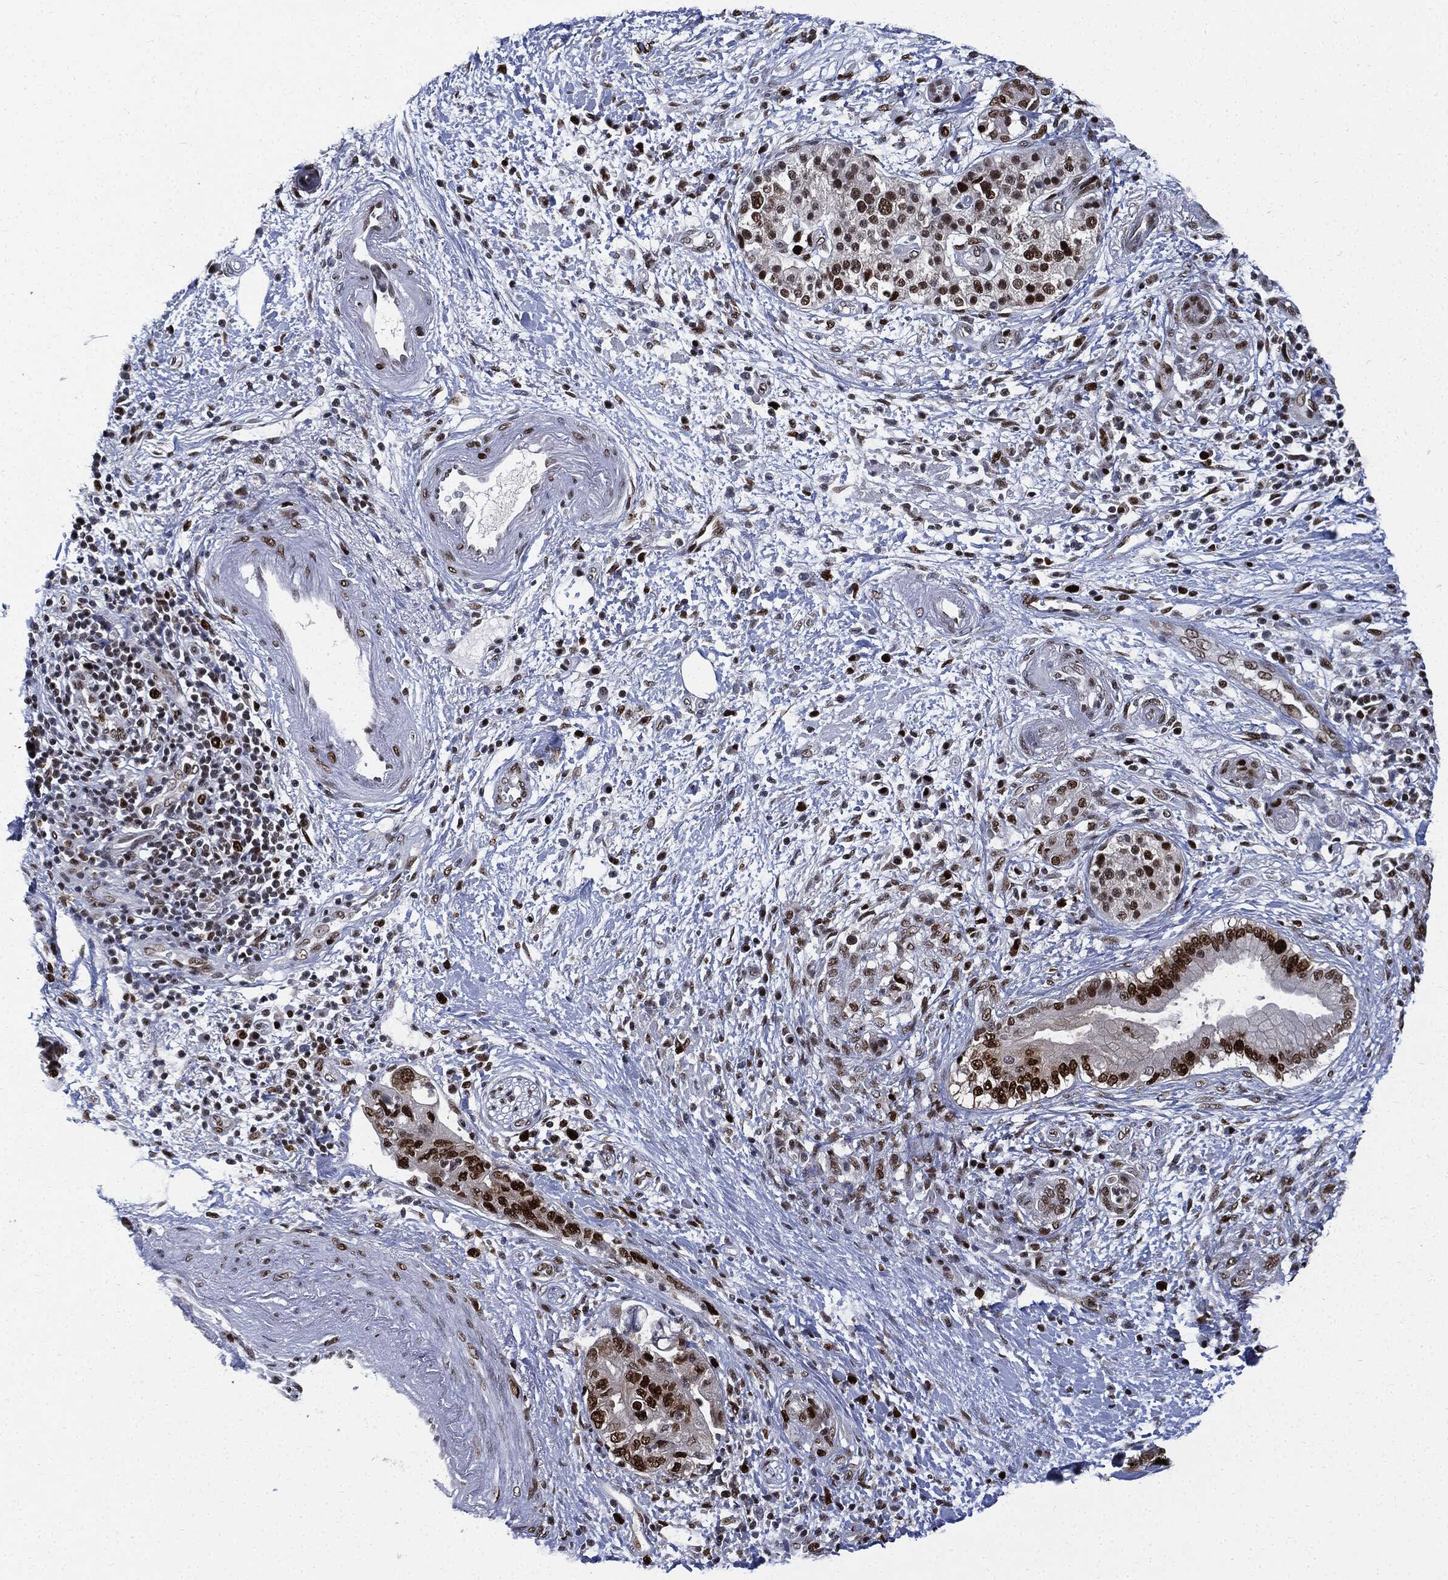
{"staining": {"intensity": "strong", "quantity": ">75%", "location": "nuclear"}, "tissue": "pancreatic cancer", "cell_type": "Tumor cells", "image_type": "cancer", "snomed": [{"axis": "morphology", "description": "Adenocarcinoma, NOS"}, {"axis": "topography", "description": "Pancreas"}], "caption": "Immunohistochemistry (IHC) histopathology image of neoplastic tissue: human adenocarcinoma (pancreatic) stained using IHC reveals high levels of strong protein expression localized specifically in the nuclear of tumor cells, appearing as a nuclear brown color.", "gene": "PCNA", "patient": {"sex": "female", "age": 73}}